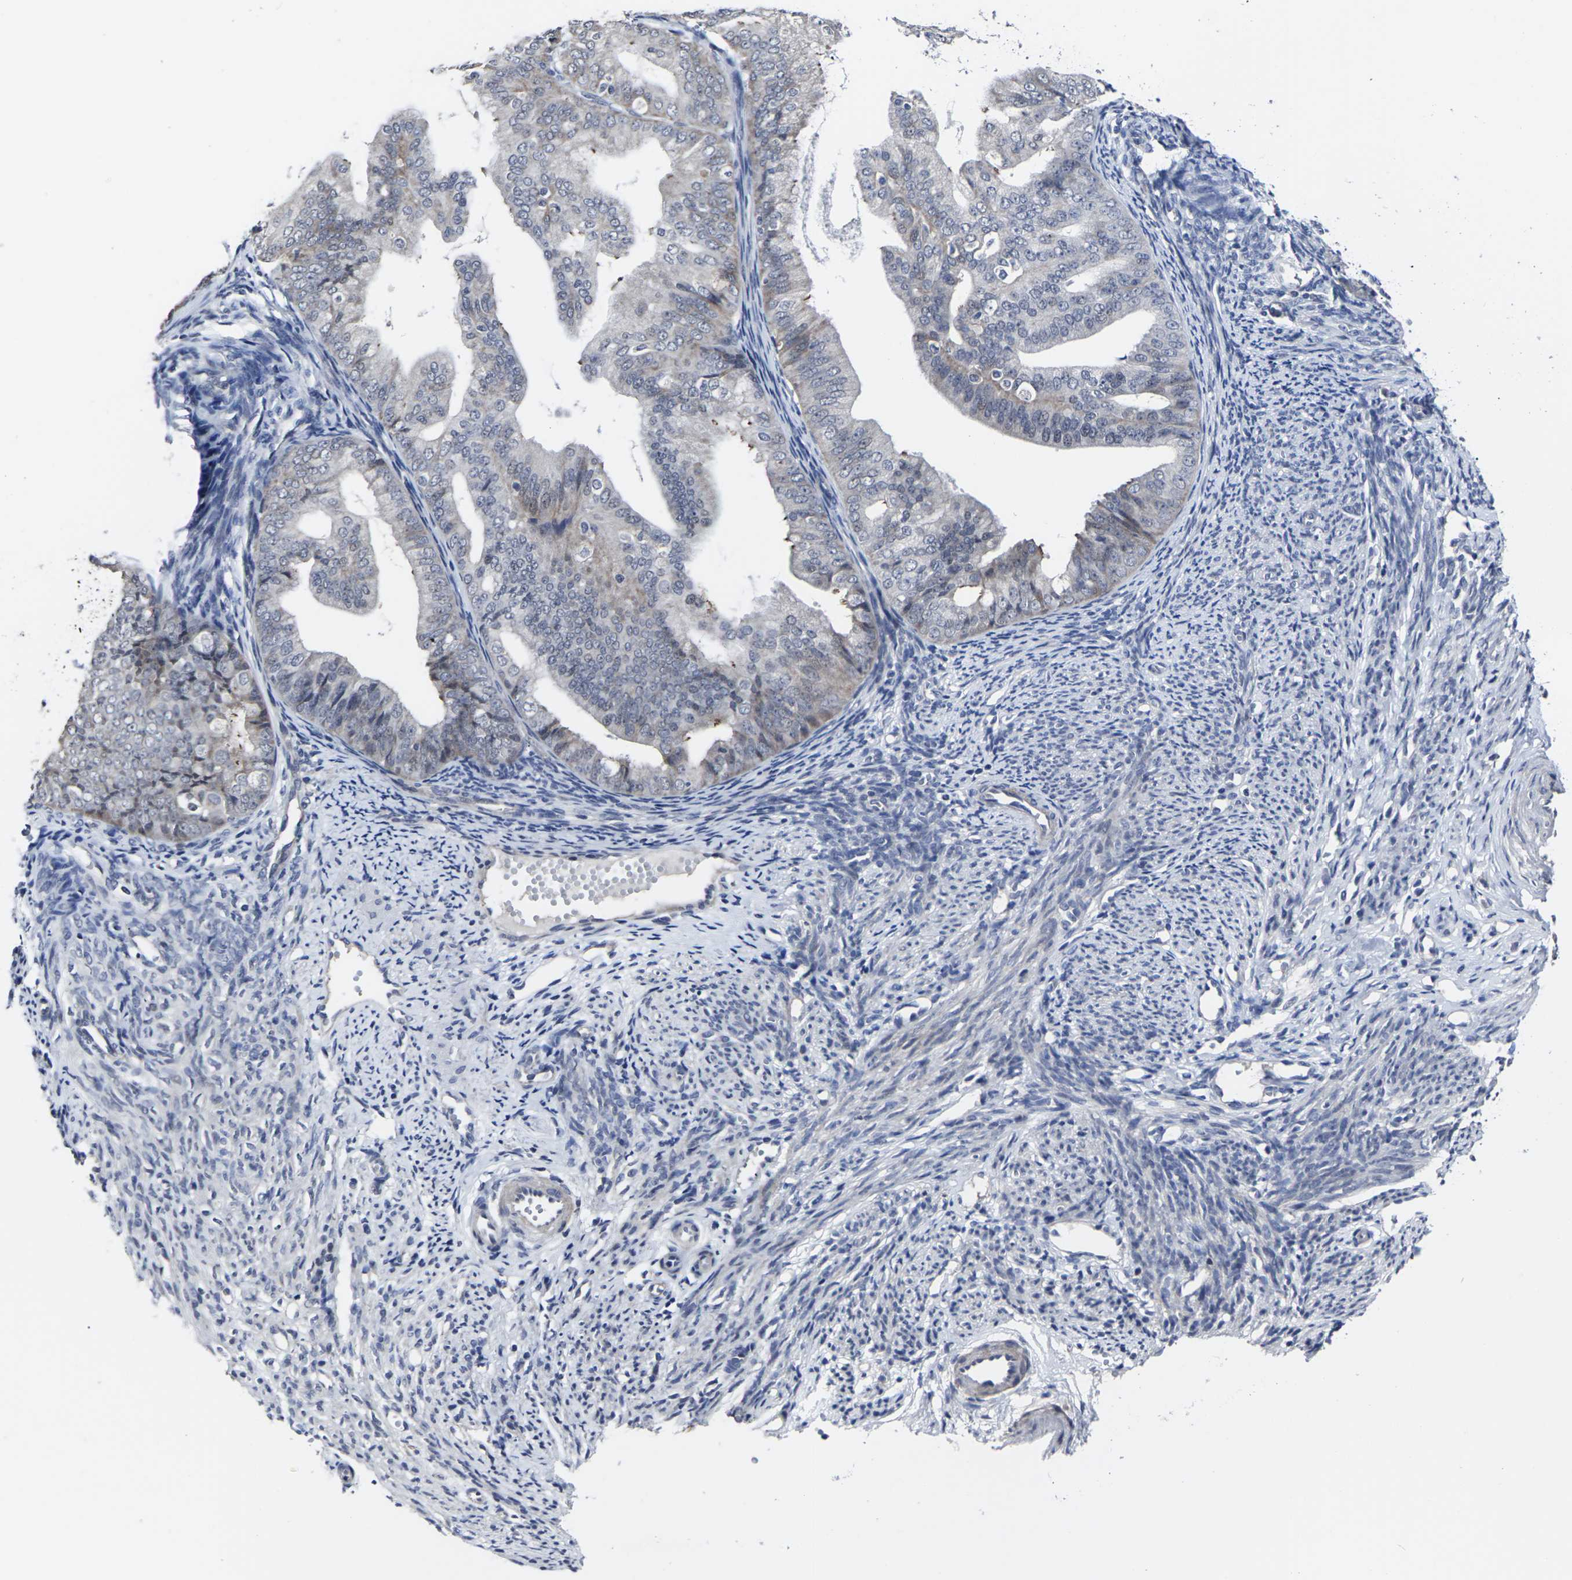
{"staining": {"intensity": "negative", "quantity": "none", "location": "none"}, "tissue": "endometrial cancer", "cell_type": "Tumor cells", "image_type": "cancer", "snomed": [{"axis": "morphology", "description": "Adenocarcinoma, NOS"}, {"axis": "topography", "description": "Endometrium"}], "caption": "Immunohistochemistry (IHC) image of adenocarcinoma (endometrial) stained for a protein (brown), which reveals no positivity in tumor cells.", "gene": "MSANTD4", "patient": {"sex": "female", "age": 63}}